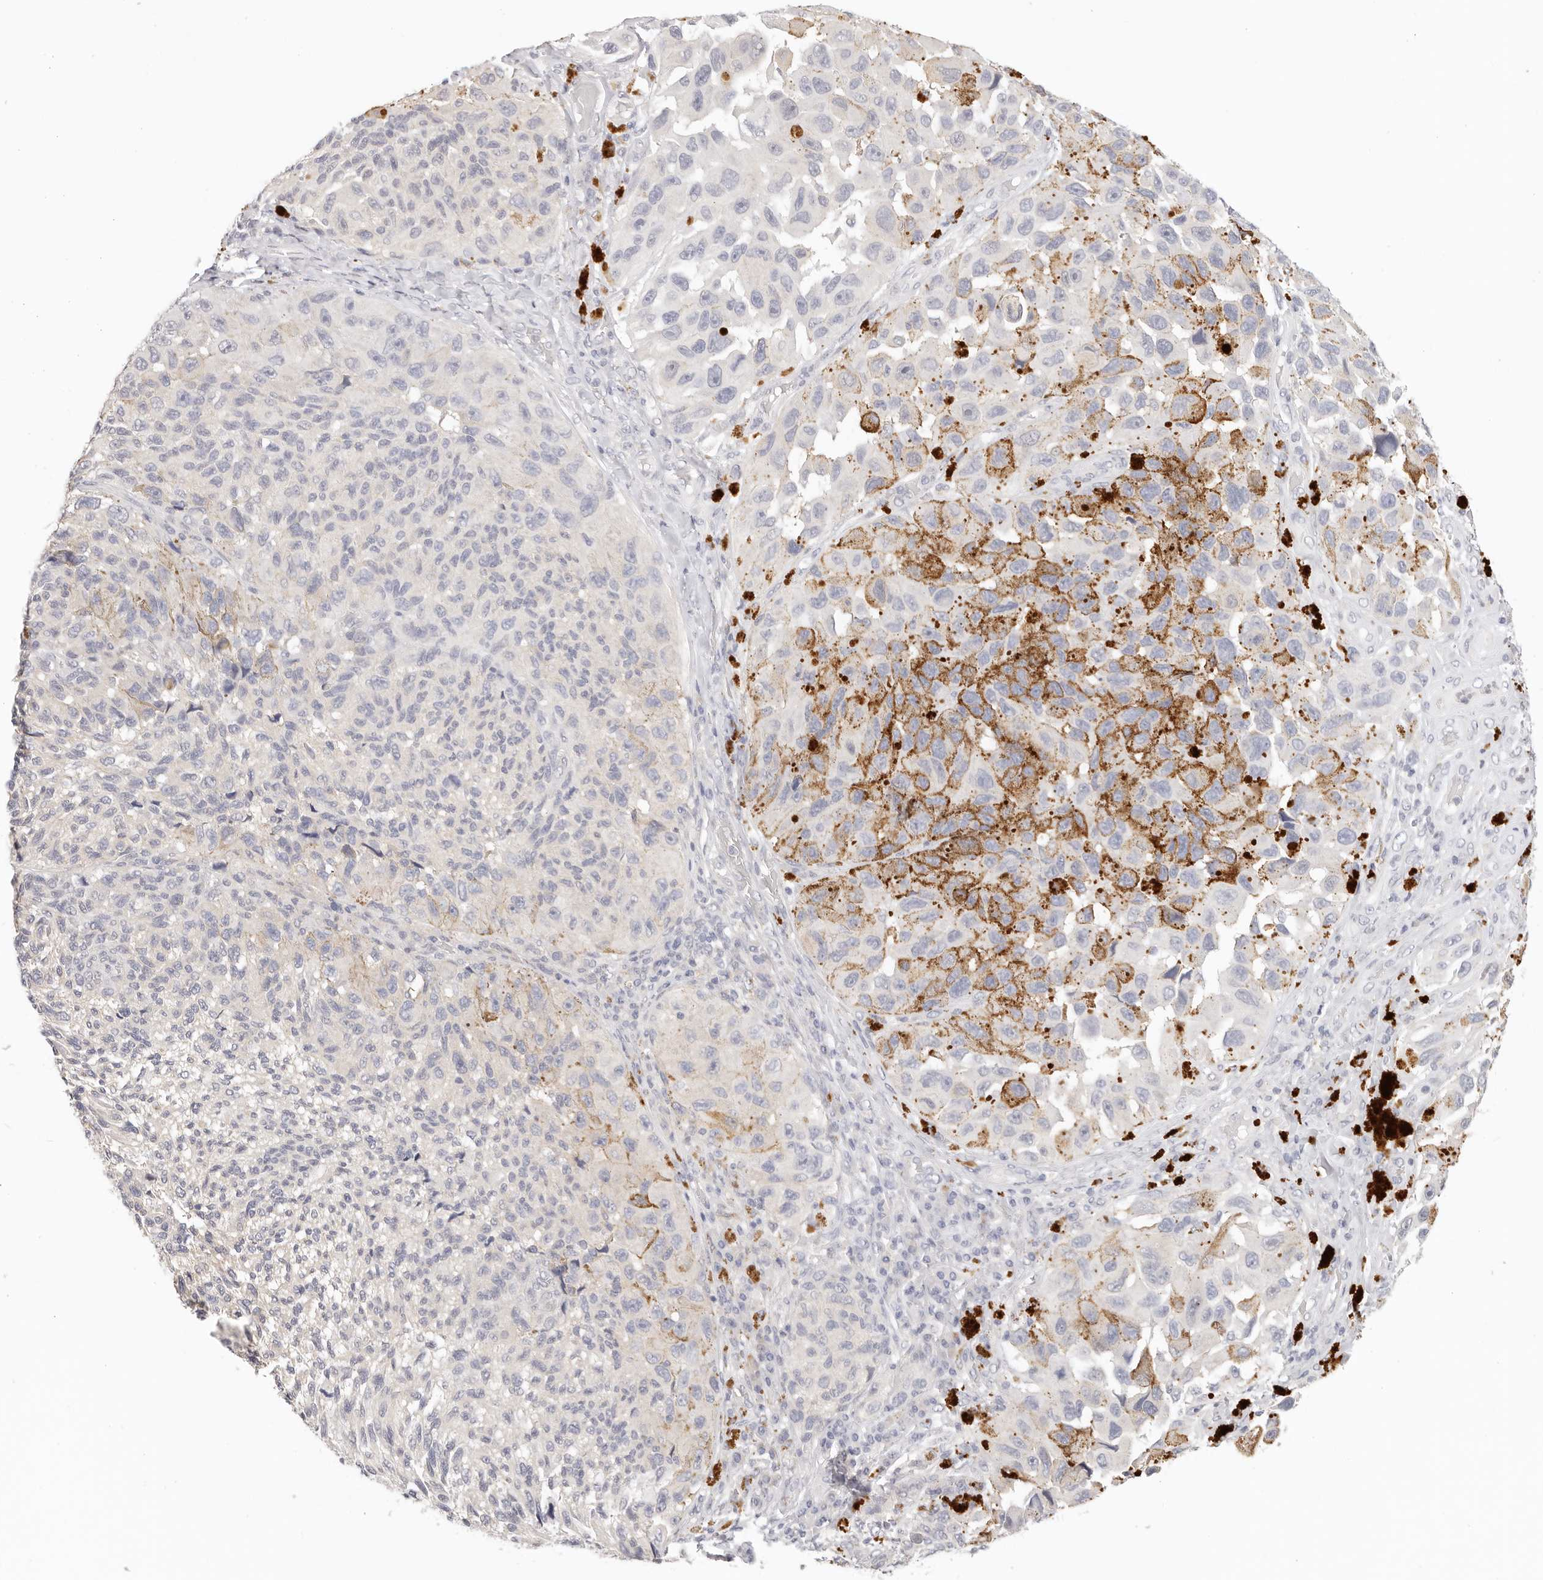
{"staining": {"intensity": "negative", "quantity": "none", "location": "none"}, "tissue": "melanoma", "cell_type": "Tumor cells", "image_type": "cancer", "snomed": [{"axis": "morphology", "description": "Malignant melanoma, NOS"}, {"axis": "topography", "description": "Skin"}], "caption": "A micrograph of human melanoma is negative for staining in tumor cells. (Brightfield microscopy of DAB immunohistochemistry (IHC) at high magnification).", "gene": "GGPS1", "patient": {"sex": "female", "age": 73}}